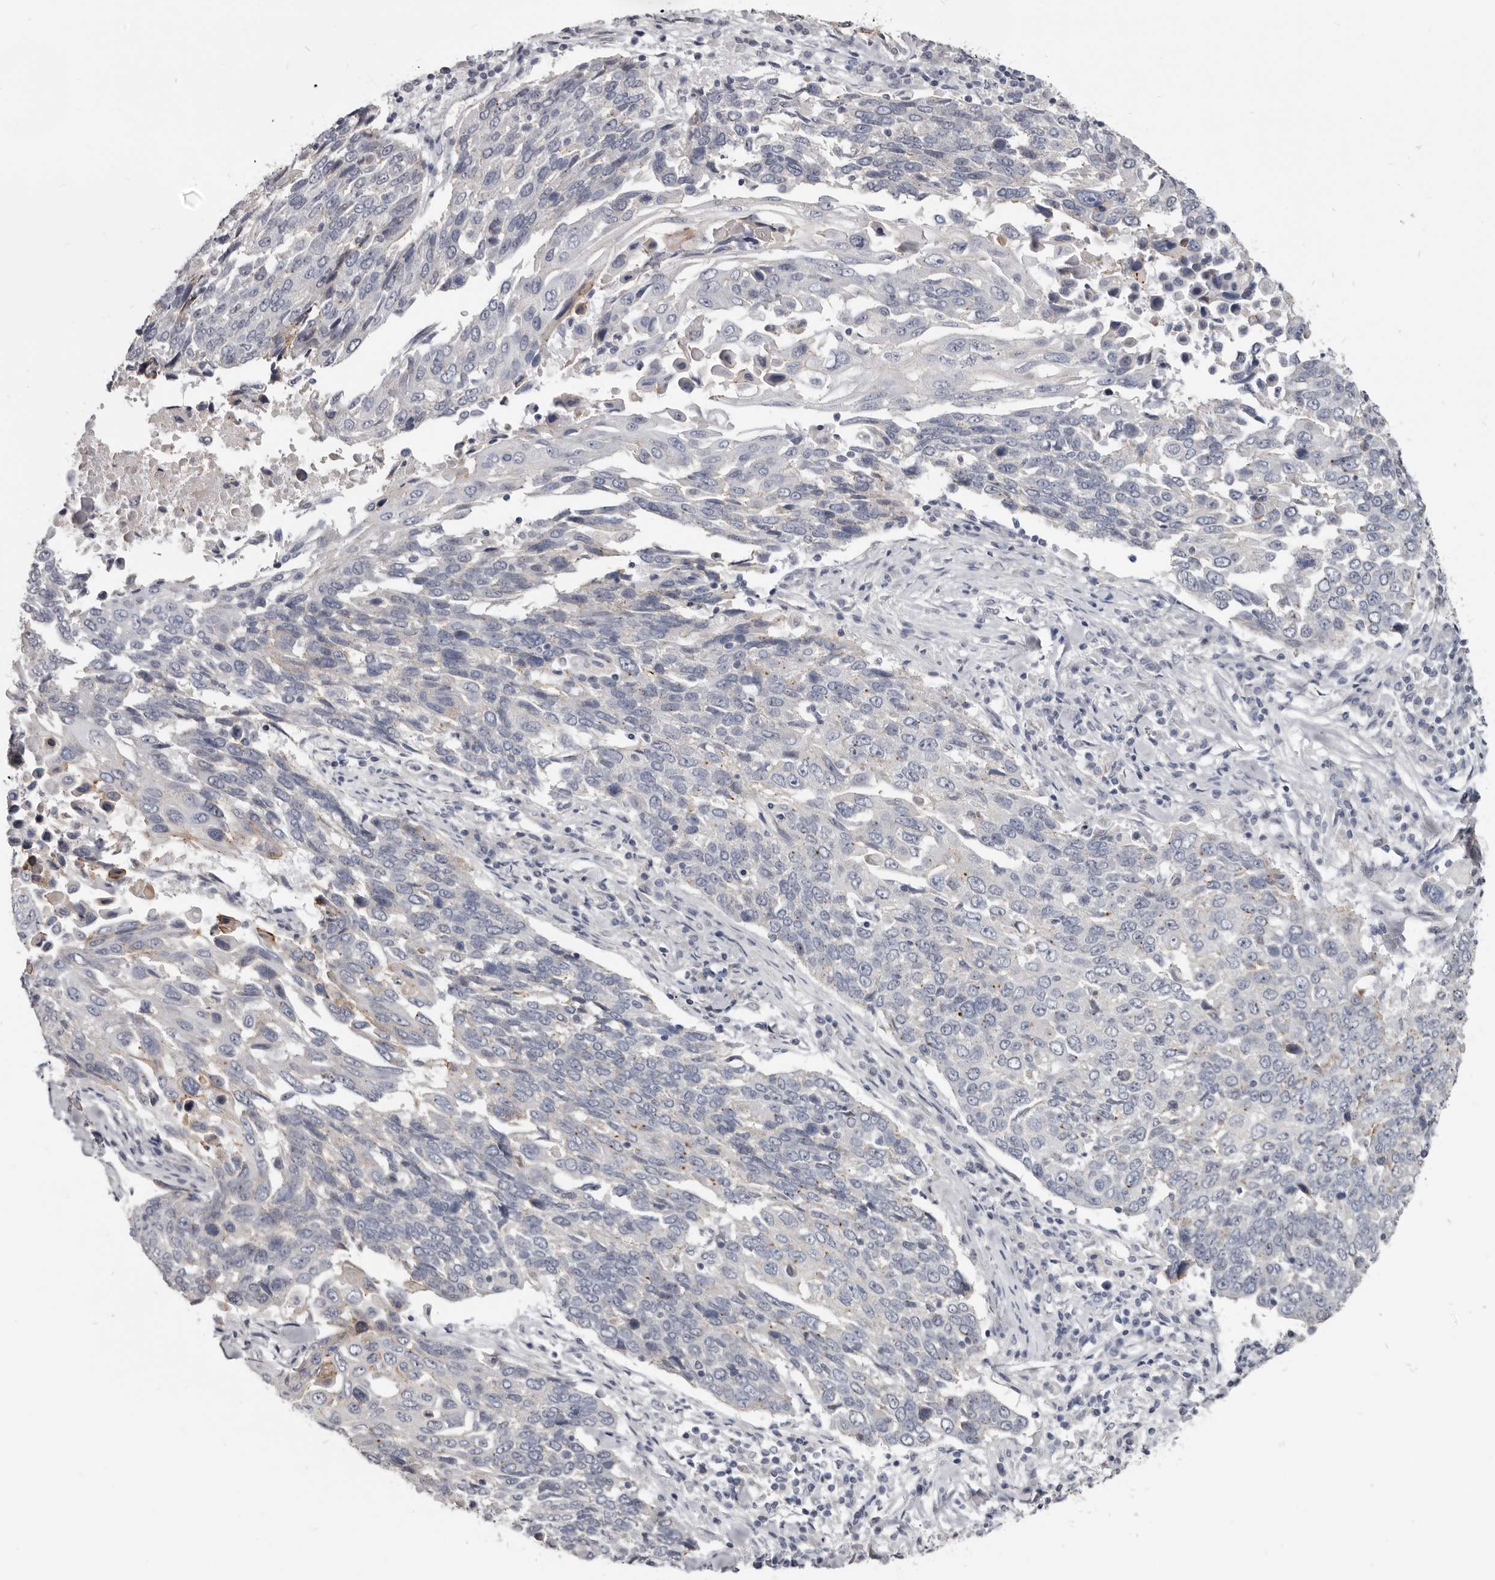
{"staining": {"intensity": "negative", "quantity": "none", "location": "none"}, "tissue": "lung cancer", "cell_type": "Tumor cells", "image_type": "cancer", "snomed": [{"axis": "morphology", "description": "Squamous cell carcinoma, NOS"}, {"axis": "topography", "description": "Lung"}], "caption": "Lung squamous cell carcinoma was stained to show a protein in brown. There is no significant positivity in tumor cells.", "gene": "CGN", "patient": {"sex": "male", "age": 66}}